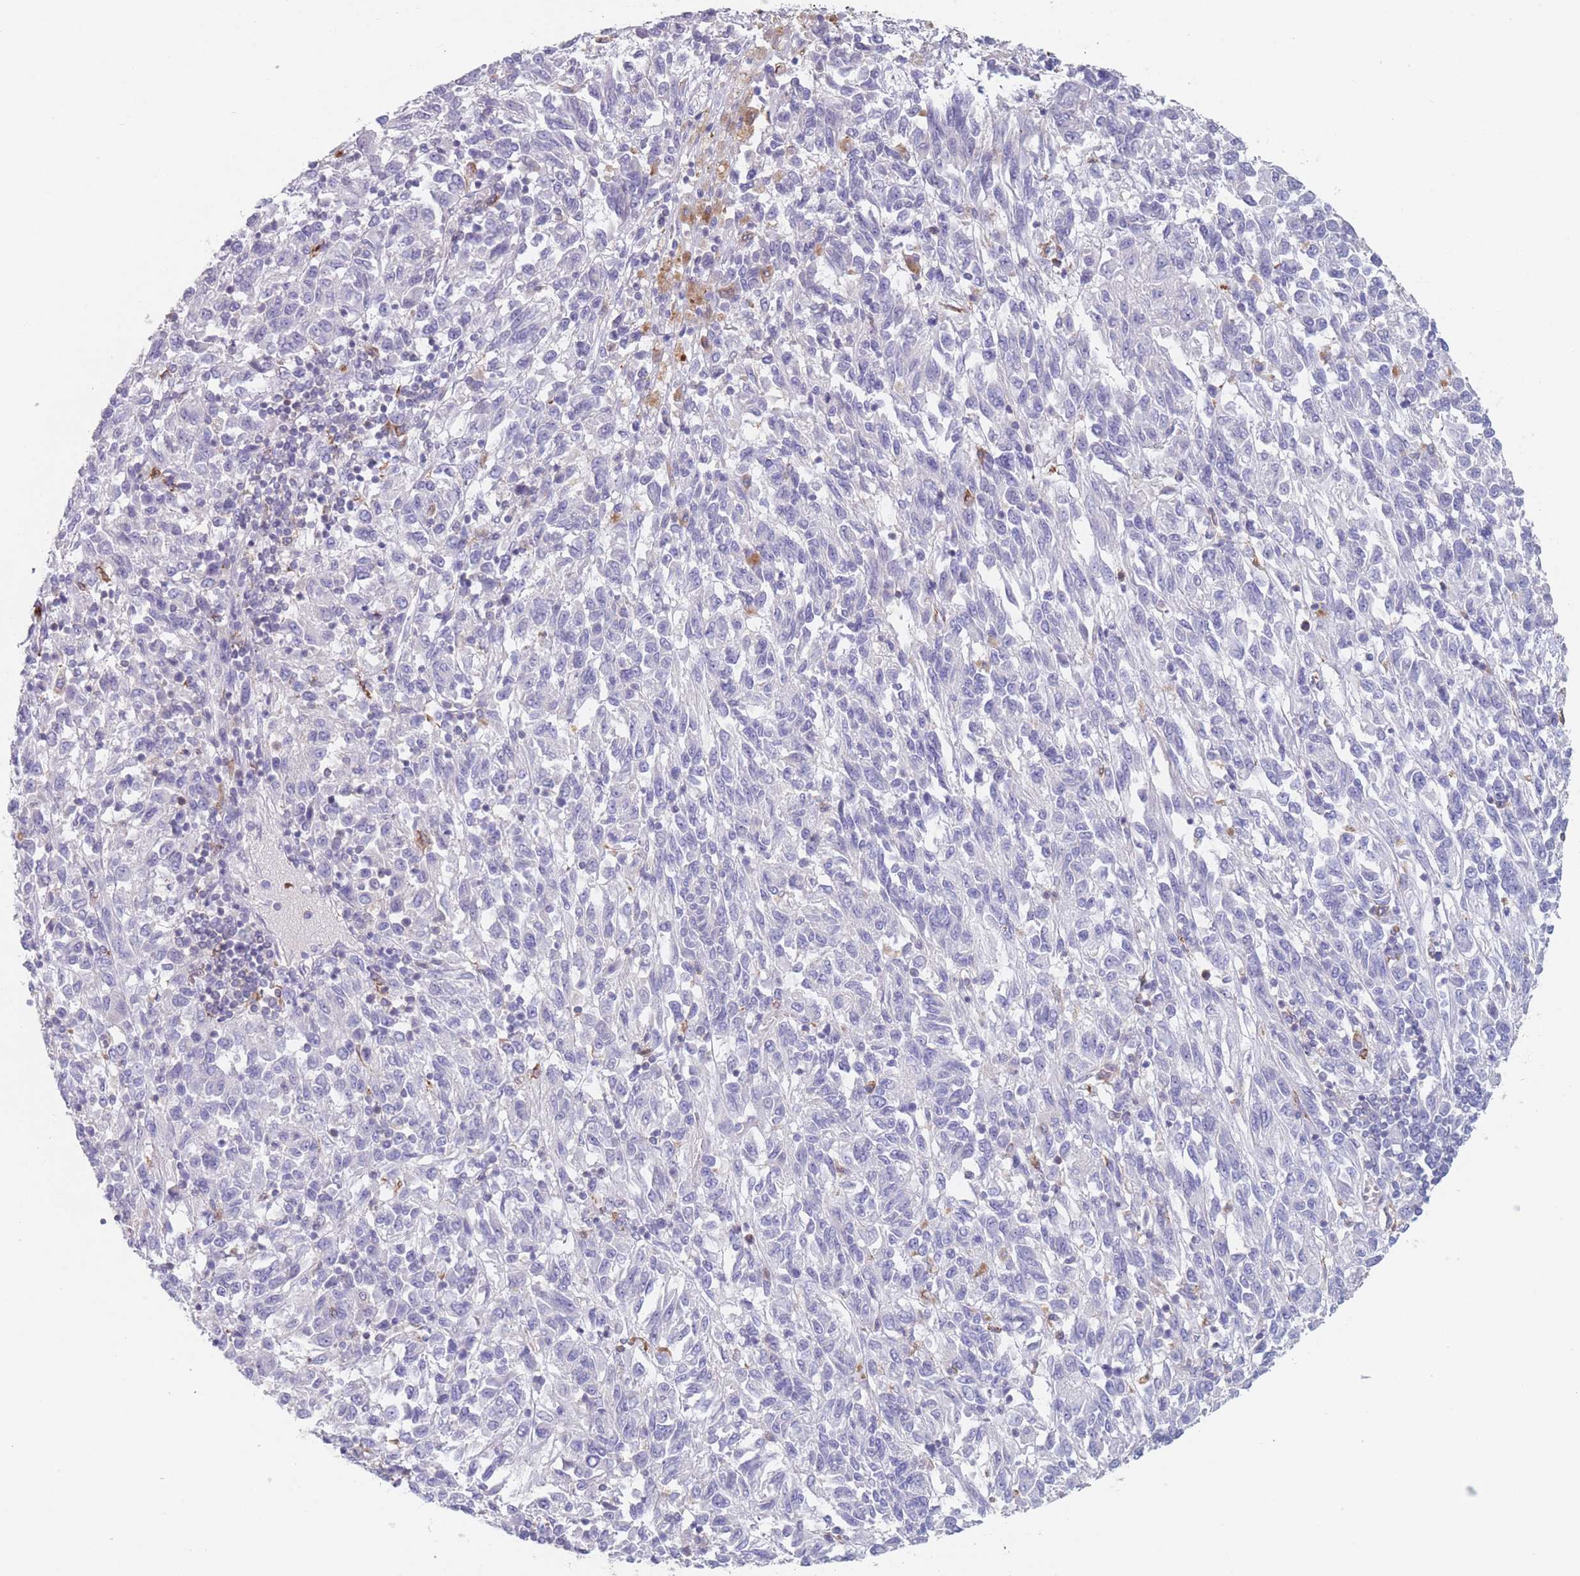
{"staining": {"intensity": "negative", "quantity": "none", "location": "none"}, "tissue": "melanoma", "cell_type": "Tumor cells", "image_type": "cancer", "snomed": [{"axis": "morphology", "description": "Malignant melanoma, Metastatic site"}, {"axis": "topography", "description": "Lung"}], "caption": "Photomicrograph shows no significant protein expression in tumor cells of malignant melanoma (metastatic site). (Brightfield microscopy of DAB immunohistochemistry (IHC) at high magnification).", "gene": "ATP1A3", "patient": {"sex": "male", "age": 64}}